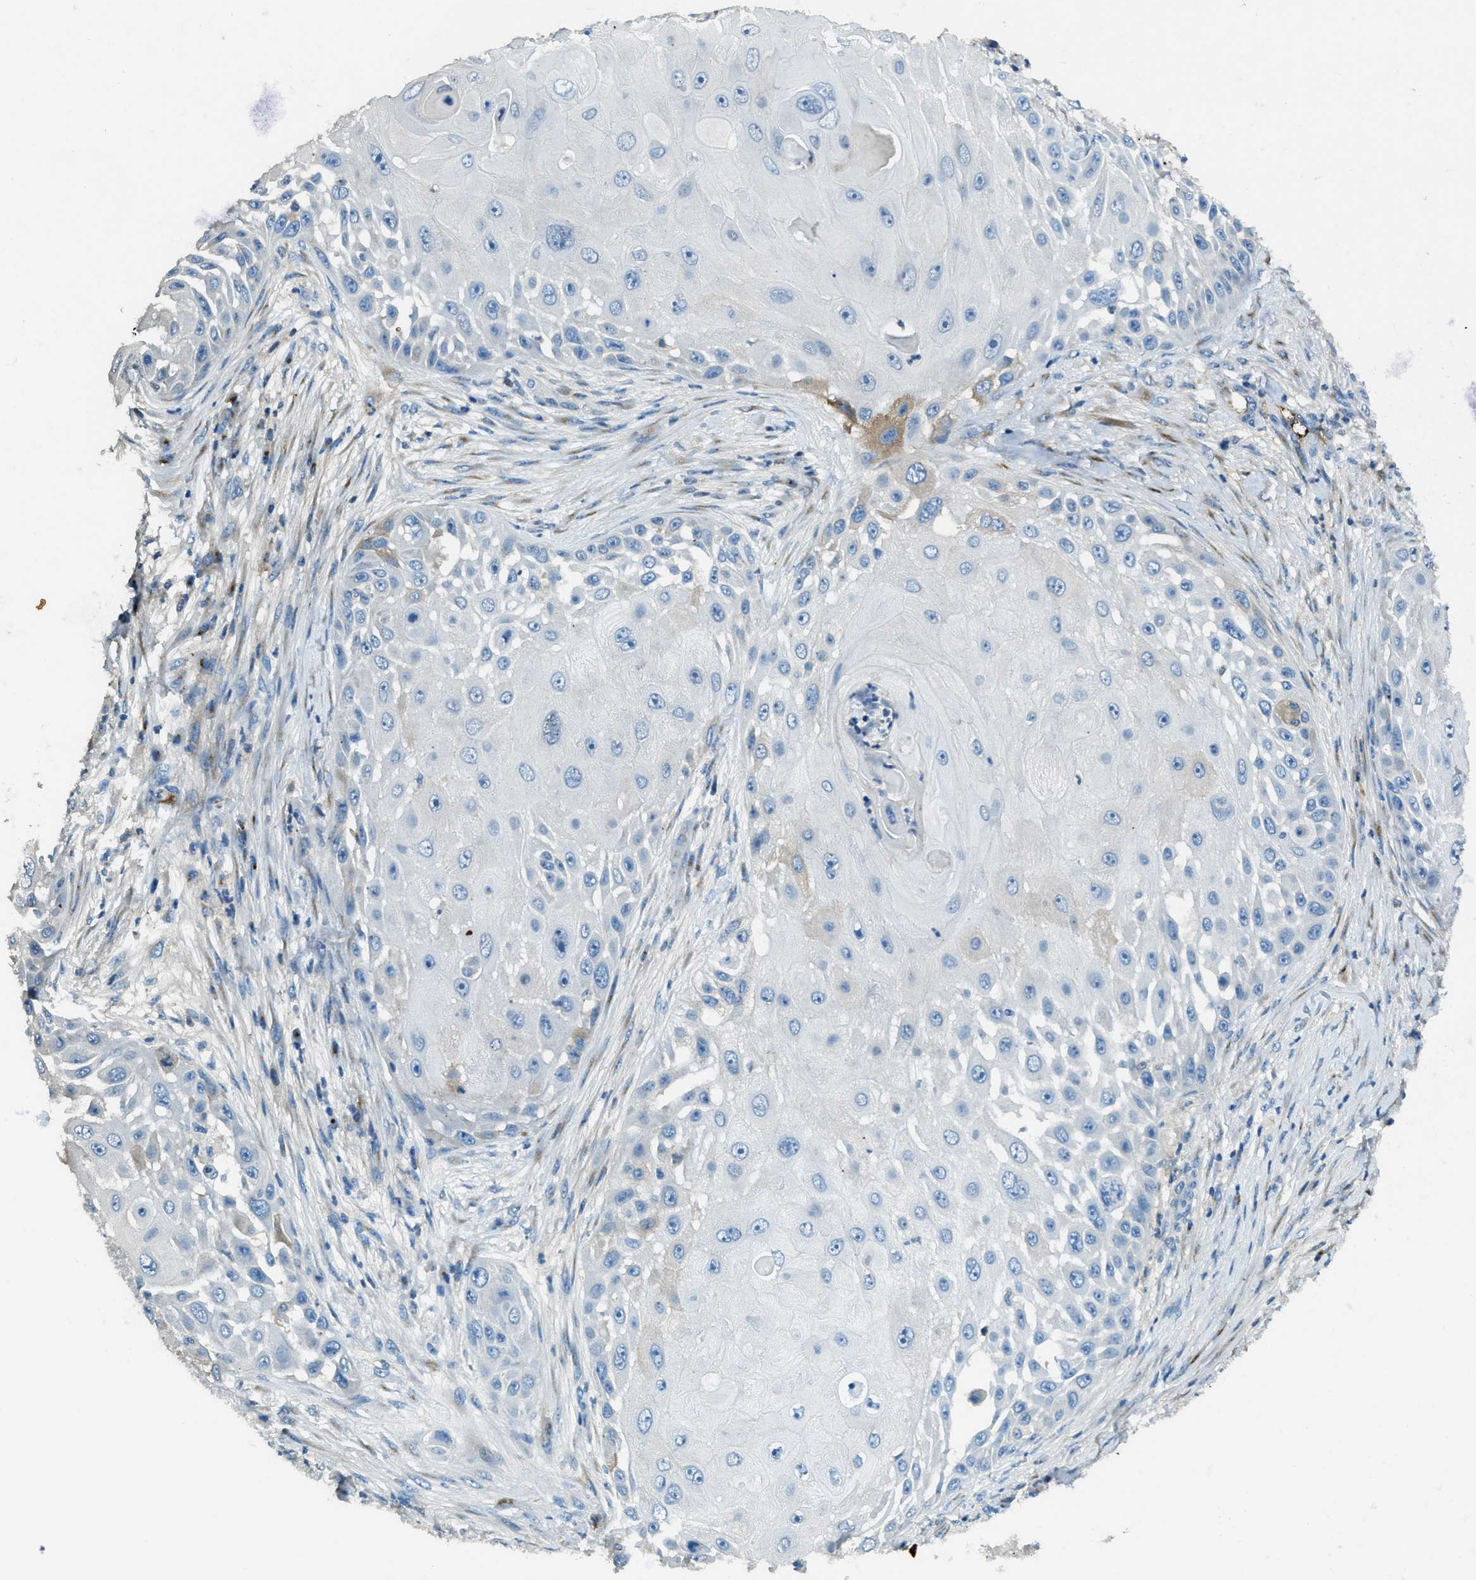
{"staining": {"intensity": "negative", "quantity": "none", "location": "none"}, "tissue": "skin cancer", "cell_type": "Tumor cells", "image_type": "cancer", "snomed": [{"axis": "morphology", "description": "Squamous cell carcinoma, NOS"}, {"axis": "topography", "description": "Skin"}], "caption": "IHC of squamous cell carcinoma (skin) exhibits no staining in tumor cells.", "gene": "TRIM59", "patient": {"sex": "female", "age": 44}}